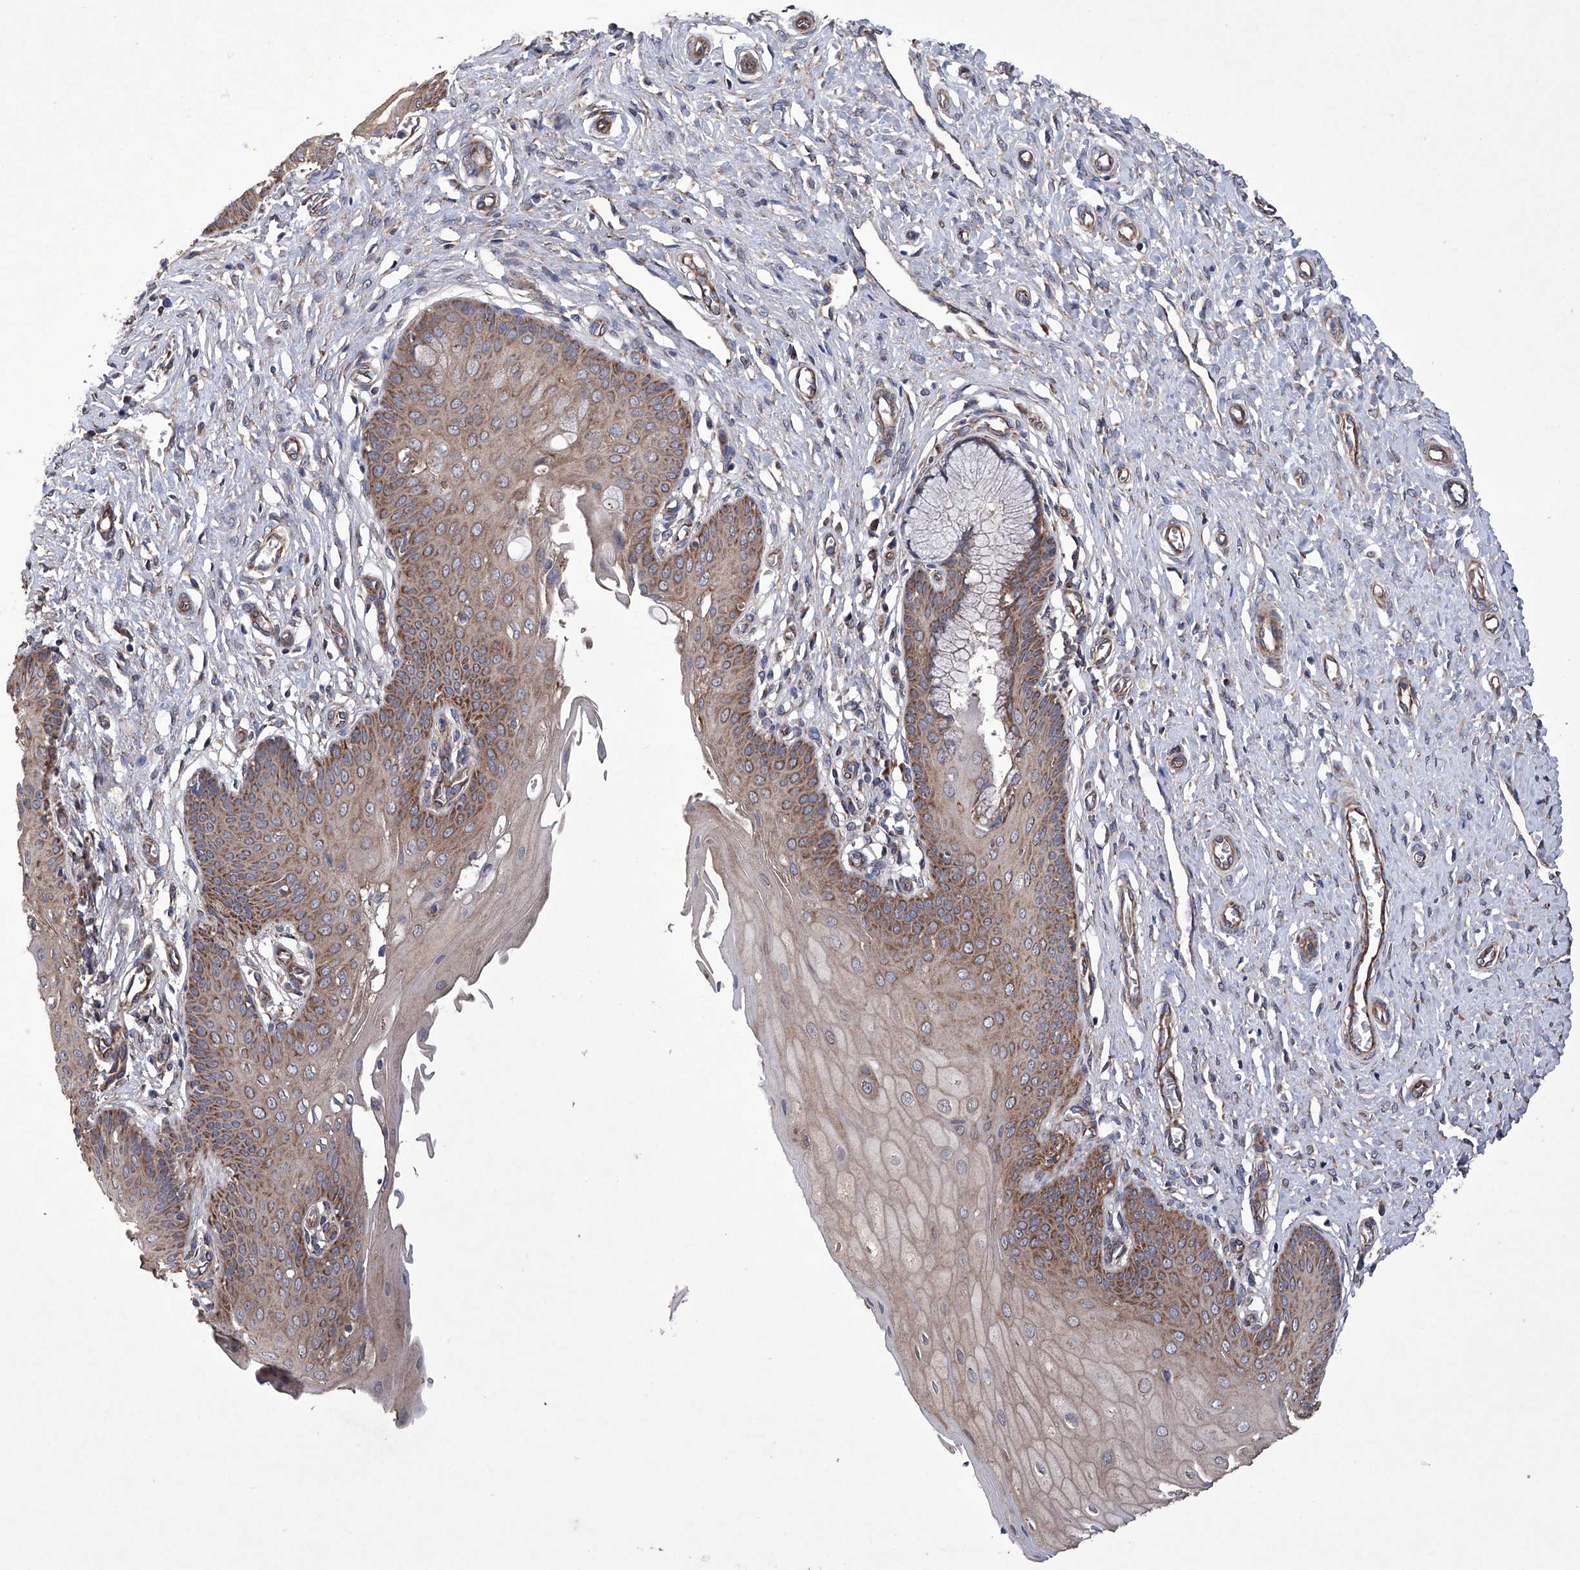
{"staining": {"intensity": "moderate", "quantity": "25%-75%", "location": "cytoplasmic/membranous"}, "tissue": "cervix", "cell_type": "Glandular cells", "image_type": "normal", "snomed": [{"axis": "morphology", "description": "Normal tissue, NOS"}, {"axis": "topography", "description": "Cervix"}], "caption": "DAB immunohistochemical staining of unremarkable cervix shows moderate cytoplasmic/membranous protein positivity in about 25%-75% of glandular cells.", "gene": "EFCAB2", "patient": {"sex": "female", "age": 55}}